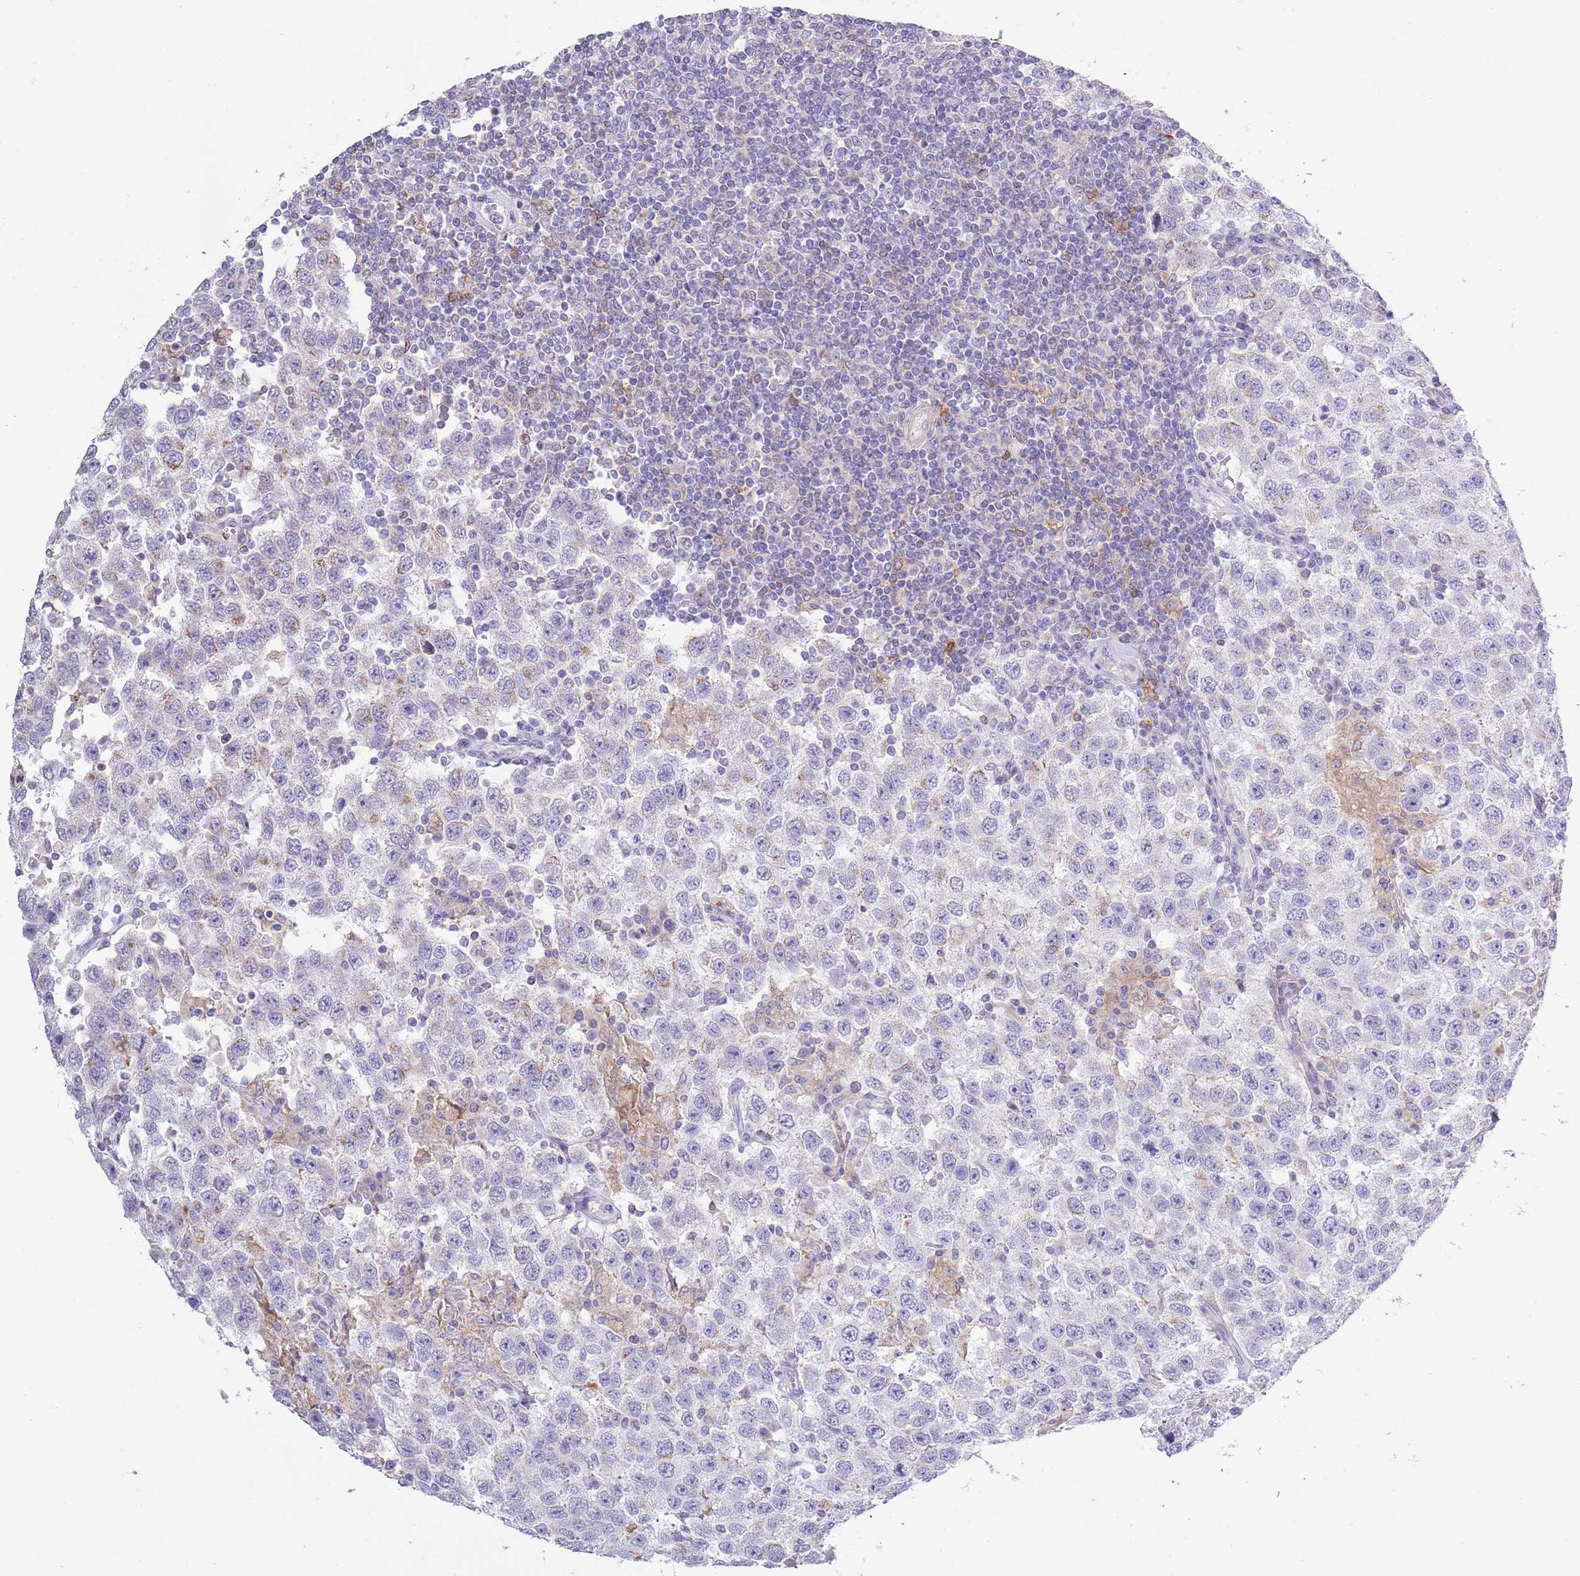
{"staining": {"intensity": "negative", "quantity": "none", "location": "none"}, "tissue": "testis cancer", "cell_type": "Tumor cells", "image_type": "cancer", "snomed": [{"axis": "morphology", "description": "Seminoma, NOS"}, {"axis": "topography", "description": "Testis"}], "caption": "Photomicrograph shows no protein positivity in tumor cells of testis cancer tissue.", "gene": "ACSBG1", "patient": {"sex": "male", "age": 41}}